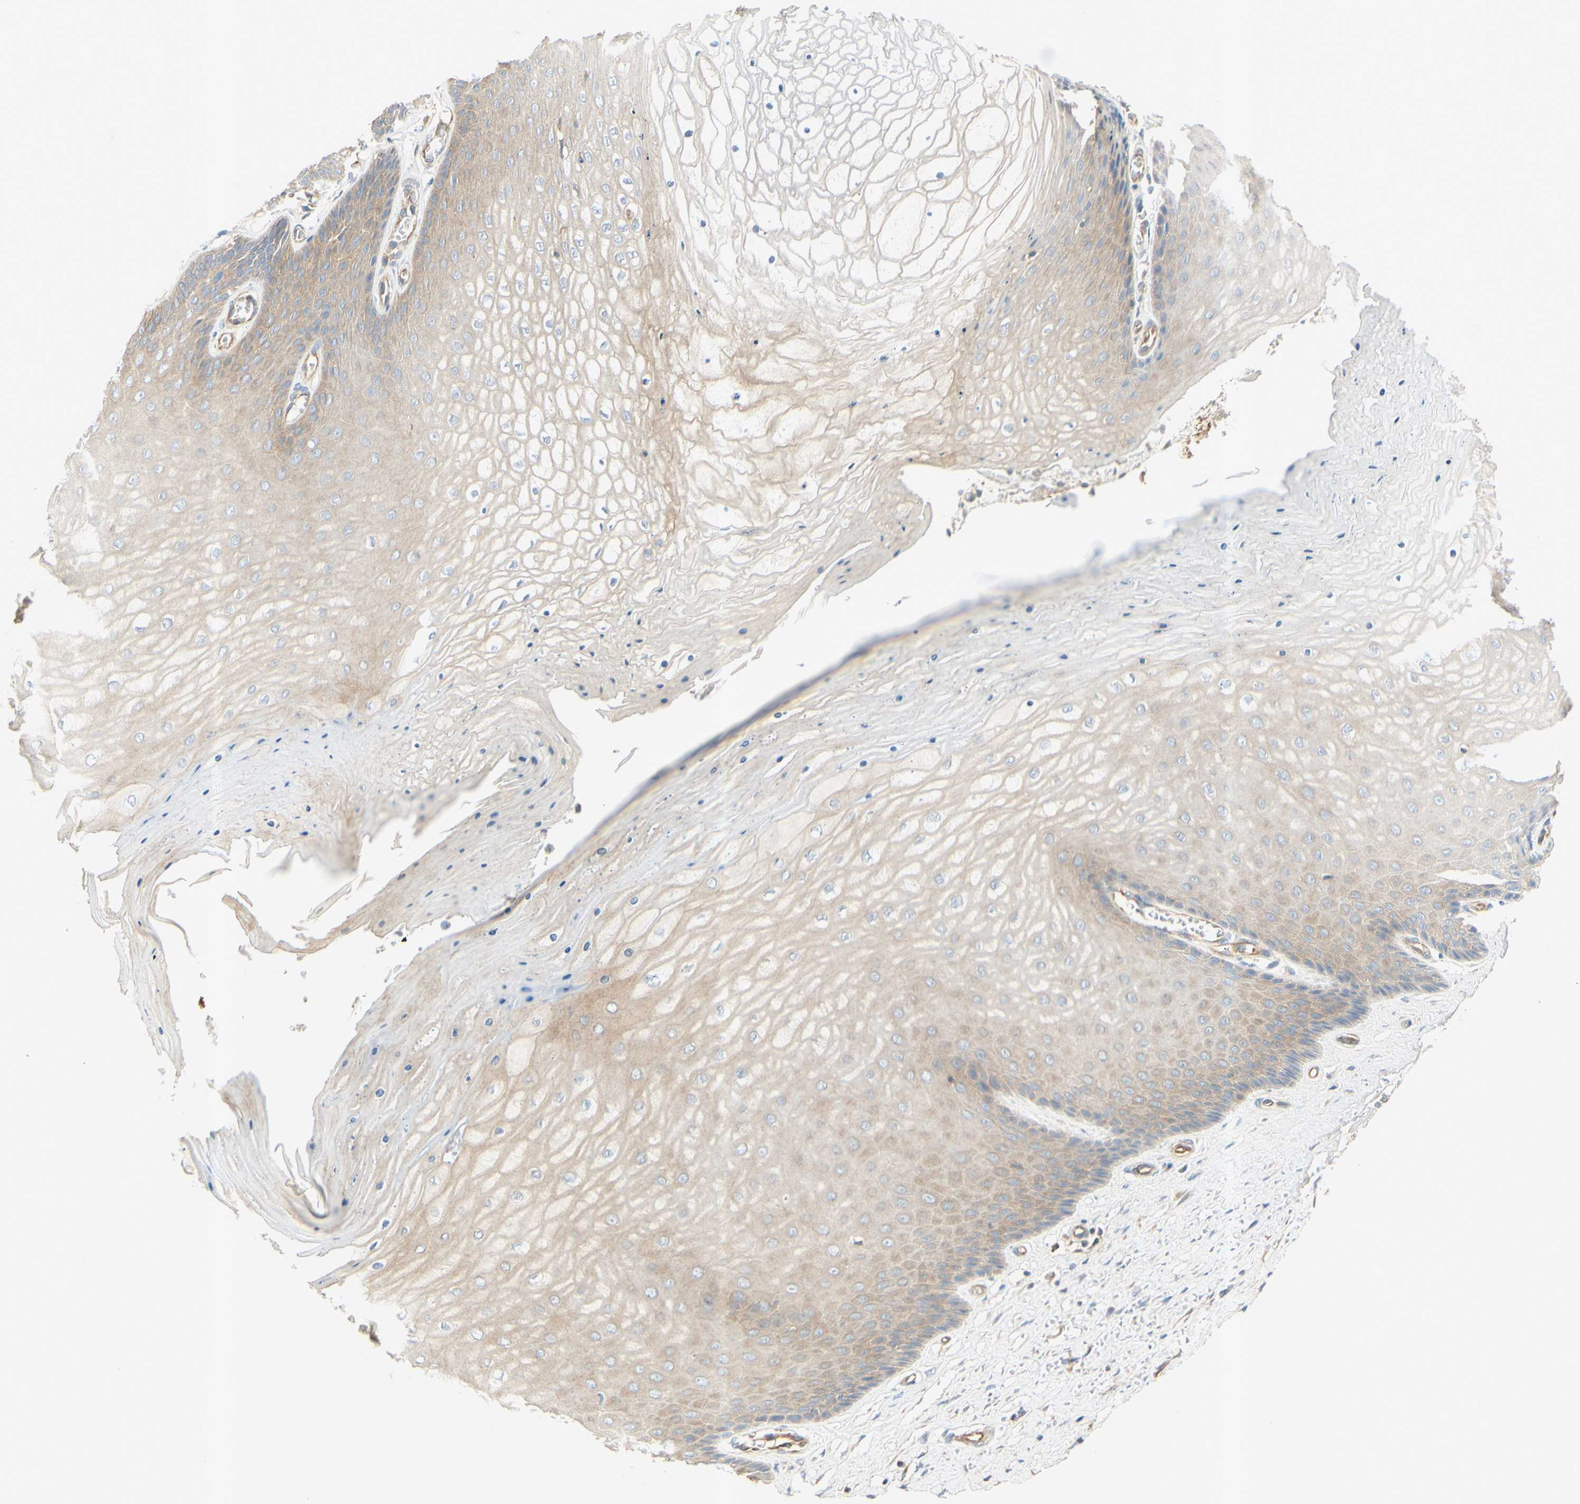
{"staining": {"intensity": "moderate", "quantity": "25%-75%", "location": "cytoplasmic/membranous"}, "tissue": "cervix", "cell_type": "Glandular cells", "image_type": "normal", "snomed": [{"axis": "morphology", "description": "Normal tissue, NOS"}, {"axis": "topography", "description": "Cervix"}], "caption": "Benign cervix displays moderate cytoplasmic/membranous positivity in approximately 25%-75% of glandular cells, visualized by immunohistochemistry.", "gene": "IKBKG", "patient": {"sex": "female", "age": 55}}